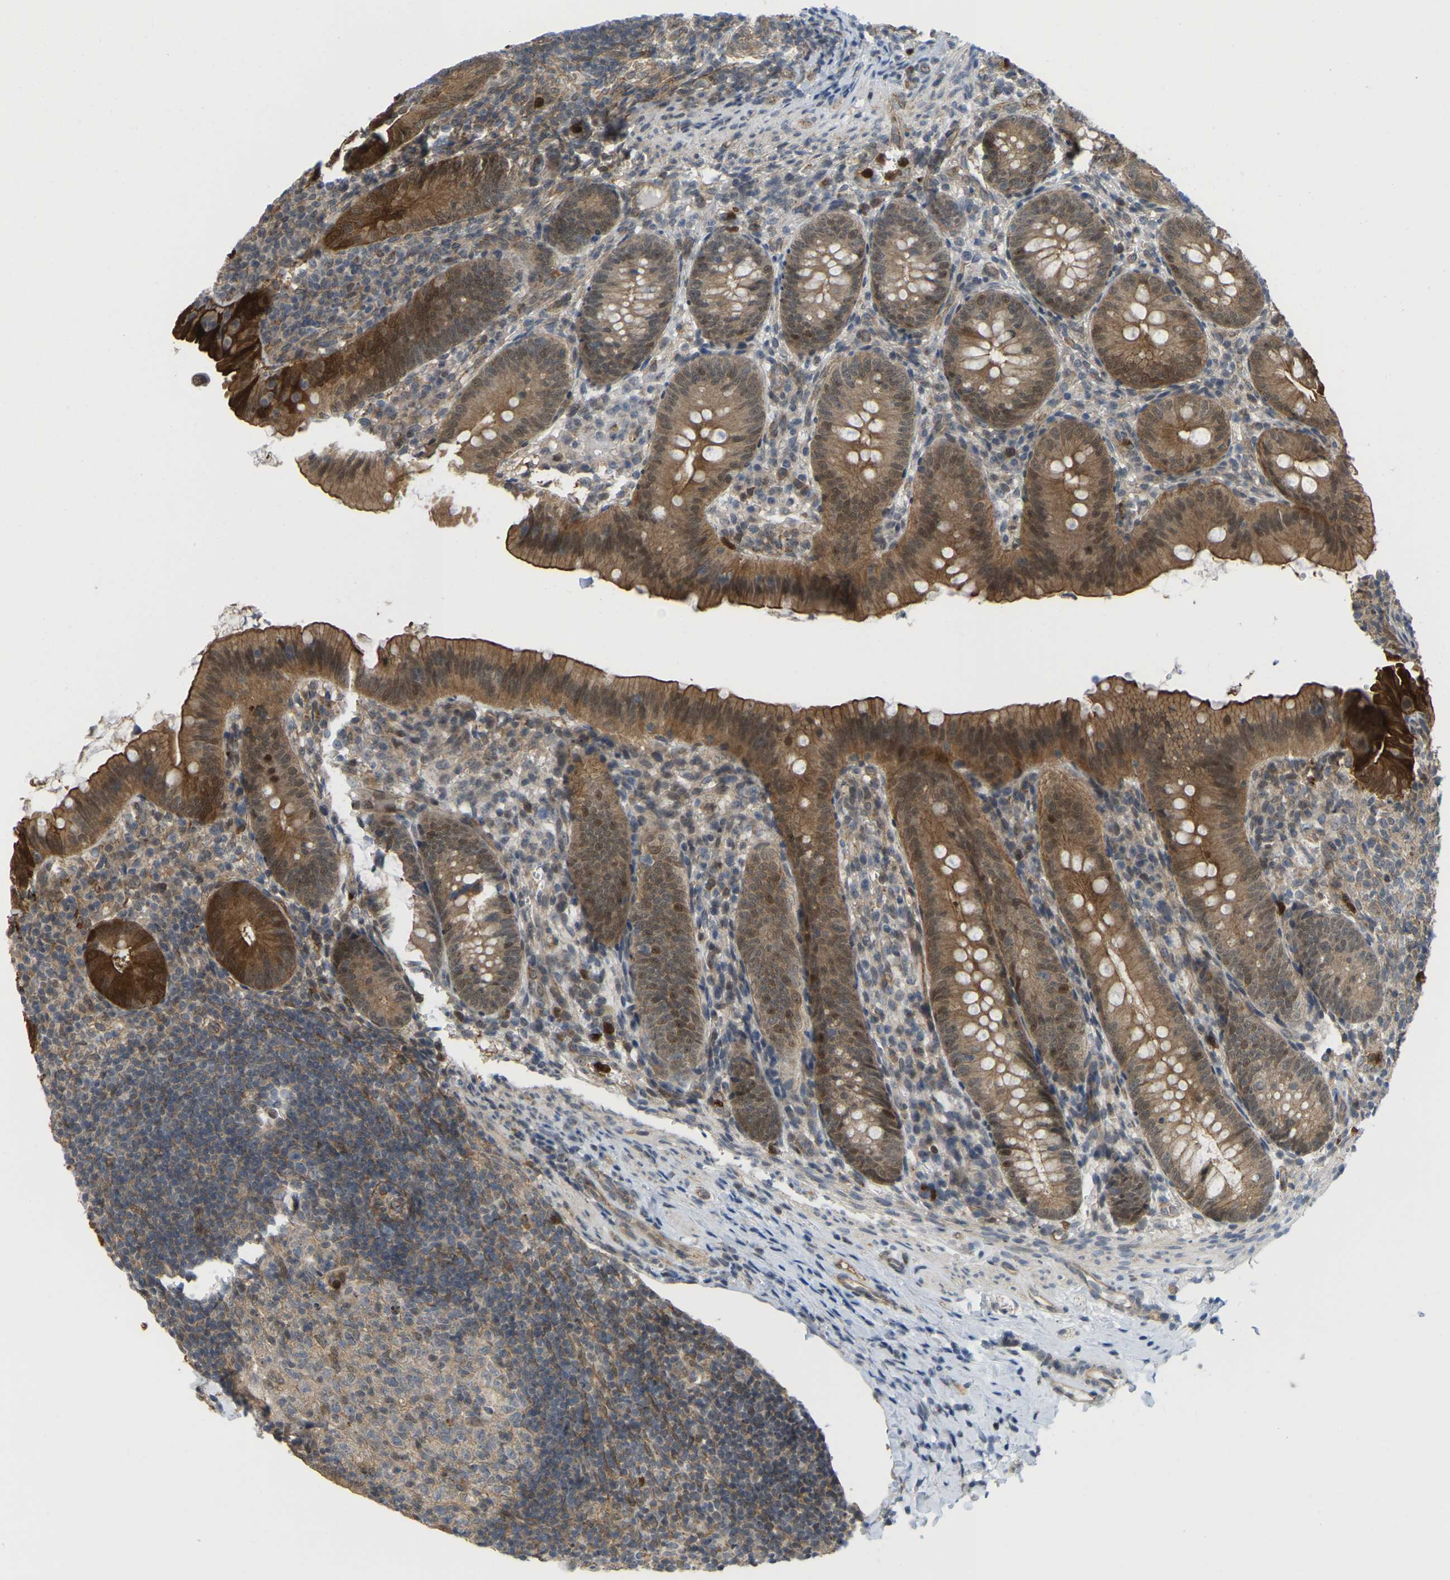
{"staining": {"intensity": "moderate", "quantity": ">75%", "location": "cytoplasmic/membranous,nuclear"}, "tissue": "appendix", "cell_type": "Glandular cells", "image_type": "normal", "snomed": [{"axis": "morphology", "description": "Normal tissue, NOS"}, {"axis": "topography", "description": "Appendix"}], "caption": "Moderate cytoplasmic/membranous,nuclear positivity for a protein is seen in approximately >75% of glandular cells of benign appendix using IHC.", "gene": "SERPINB5", "patient": {"sex": "male", "age": 1}}